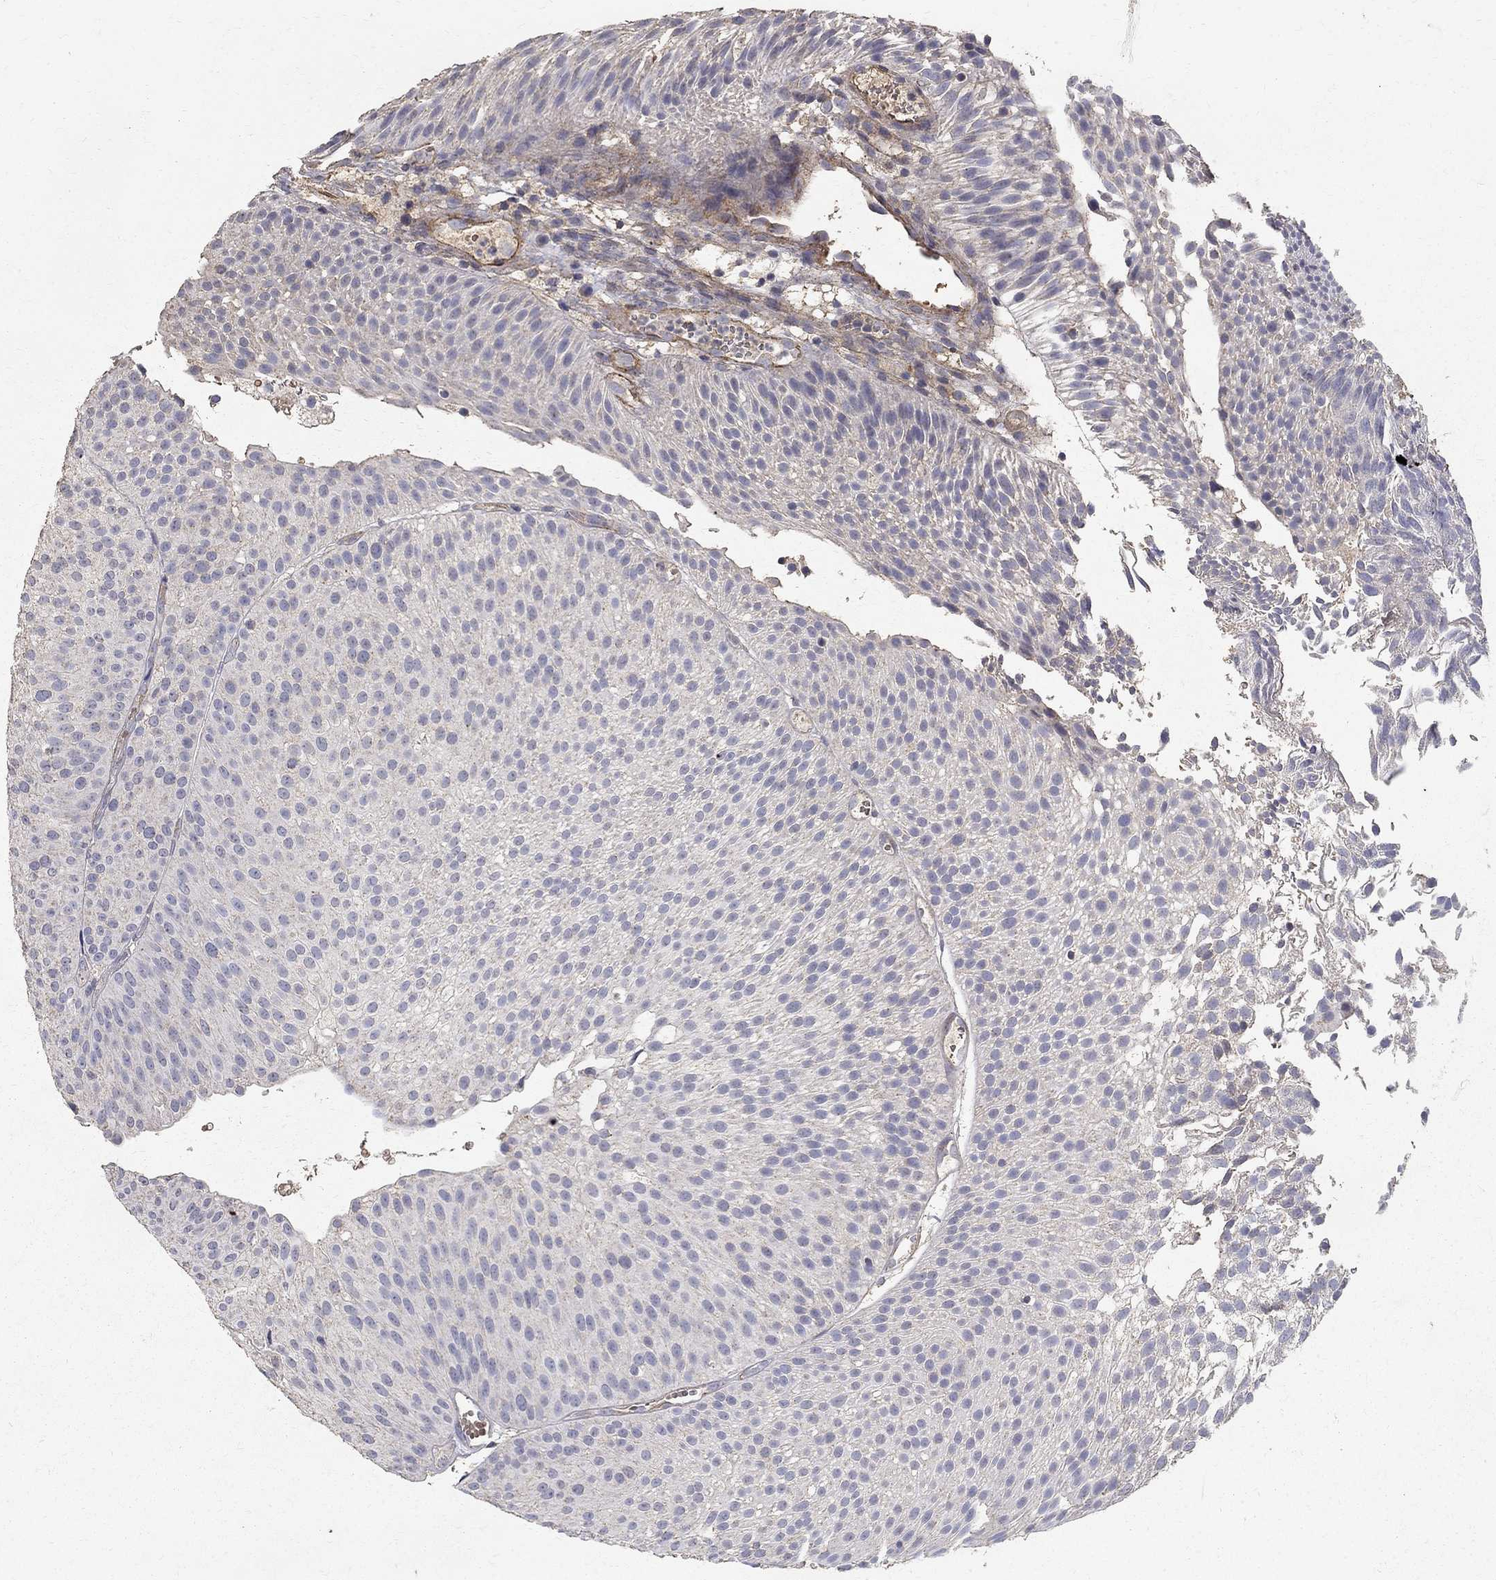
{"staining": {"intensity": "negative", "quantity": "none", "location": "none"}, "tissue": "urothelial cancer", "cell_type": "Tumor cells", "image_type": "cancer", "snomed": [{"axis": "morphology", "description": "Urothelial carcinoma, Low grade"}, {"axis": "topography", "description": "Urinary bladder"}], "caption": "Immunohistochemical staining of urothelial carcinoma (low-grade) shows no significant expression in tumor cells.", "gene": "MPP2", "patient": {"sex": "male", "age": 65}}